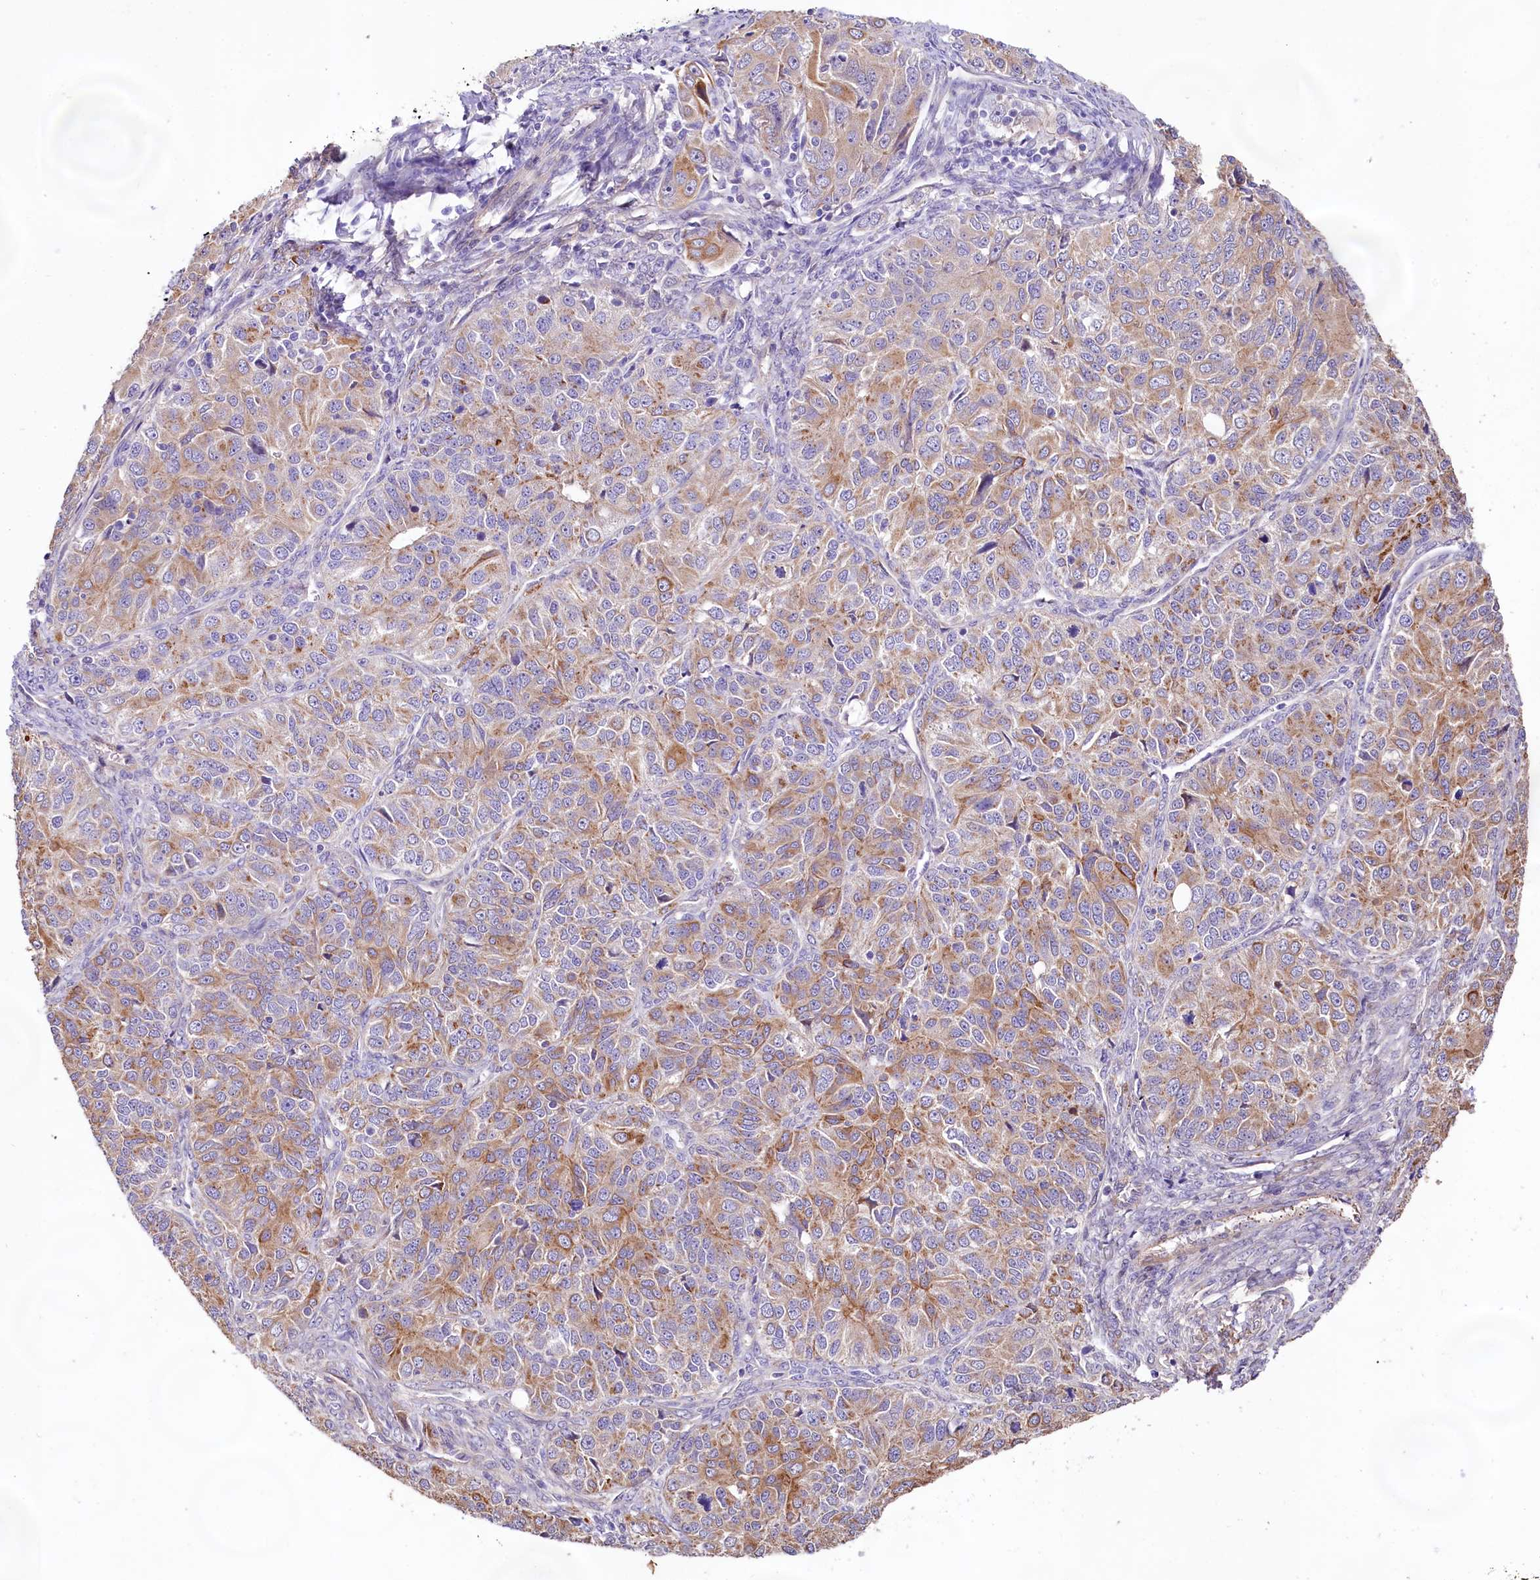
{"staining": {"intensity": "moderate", "quantity": "25%-75%", "location": "cytoplasmic/membranous"}, "tissue": "ovarian cancer", "cell_type": "Tumor cells", "image_type": "cancer", "snomed": [{"axis": "morphology", "description": "Carcinoma, endometroid"}, {"axis": "topography", "description": "Ovary"}], "caption": "This image exhibits ovarian cancer (endometroid carcinoma) stained with immunohistochemistry (IHC) to label a protein in brown. The cytoplasmic/membranous of tumor cells show moderate positivity for the protein. Nuclei are counter-stained blue.", "gene": "VPS11", "patient": {"sex": "female", "age": 51}}